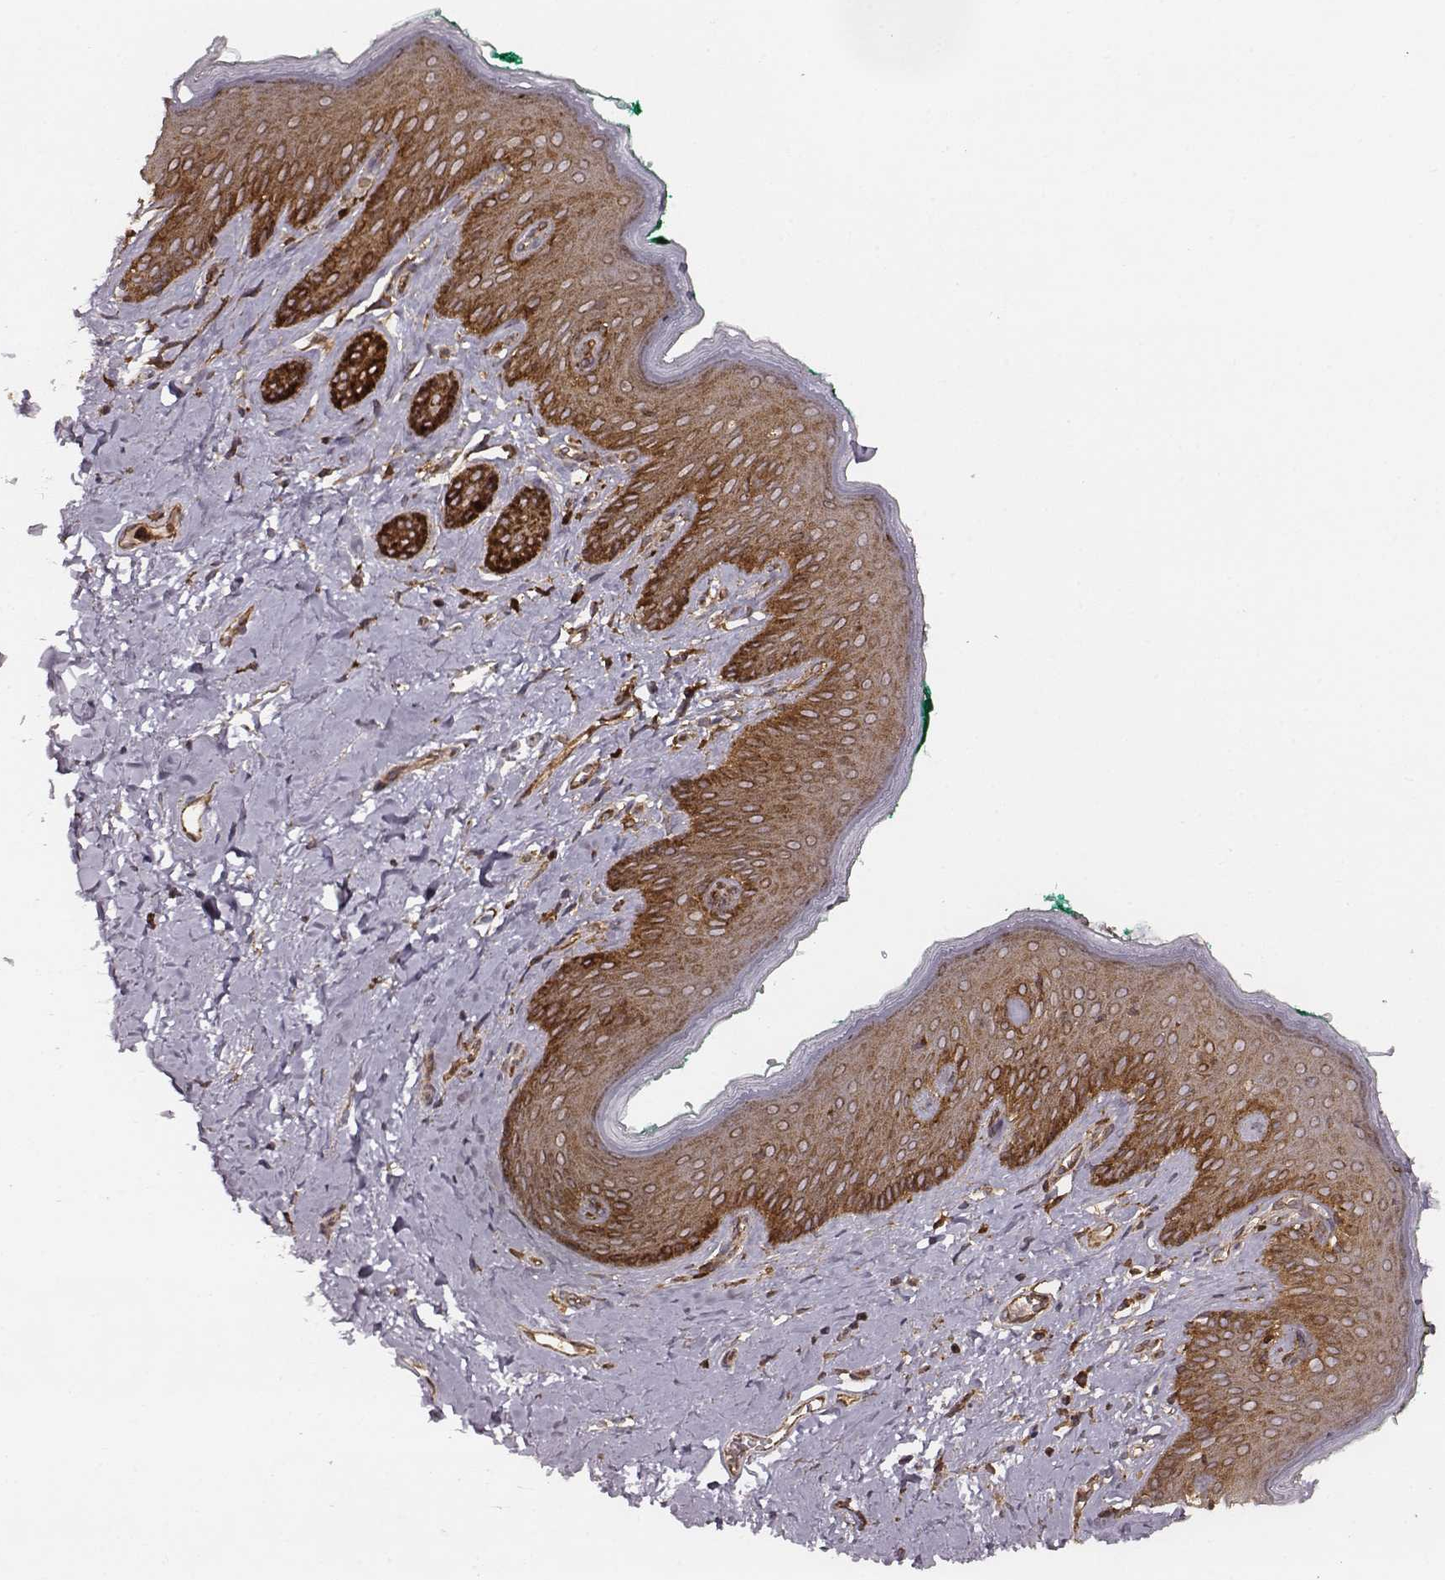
{"staining": {"intensity": "strong", "quantity": "<25%", "location": "cytoplasmic/membranous"}, "tissue": "skin", "cell_type": "Epidermal cells", "image_type": "normal", "snomed": [{"axis": "morphology", "description": "Normal tissue, NOS"}, {"axis": "topography", "description": "Vulva"}], "caption": "A micrograph showing strong cytoplasmic/membranous positivity in about <25% of epidermal cells in normal skin, as visualized by brown immunohistochemical staining.", "gene": "VPS26A", "patient": {"sex": "female", "age": 66}}